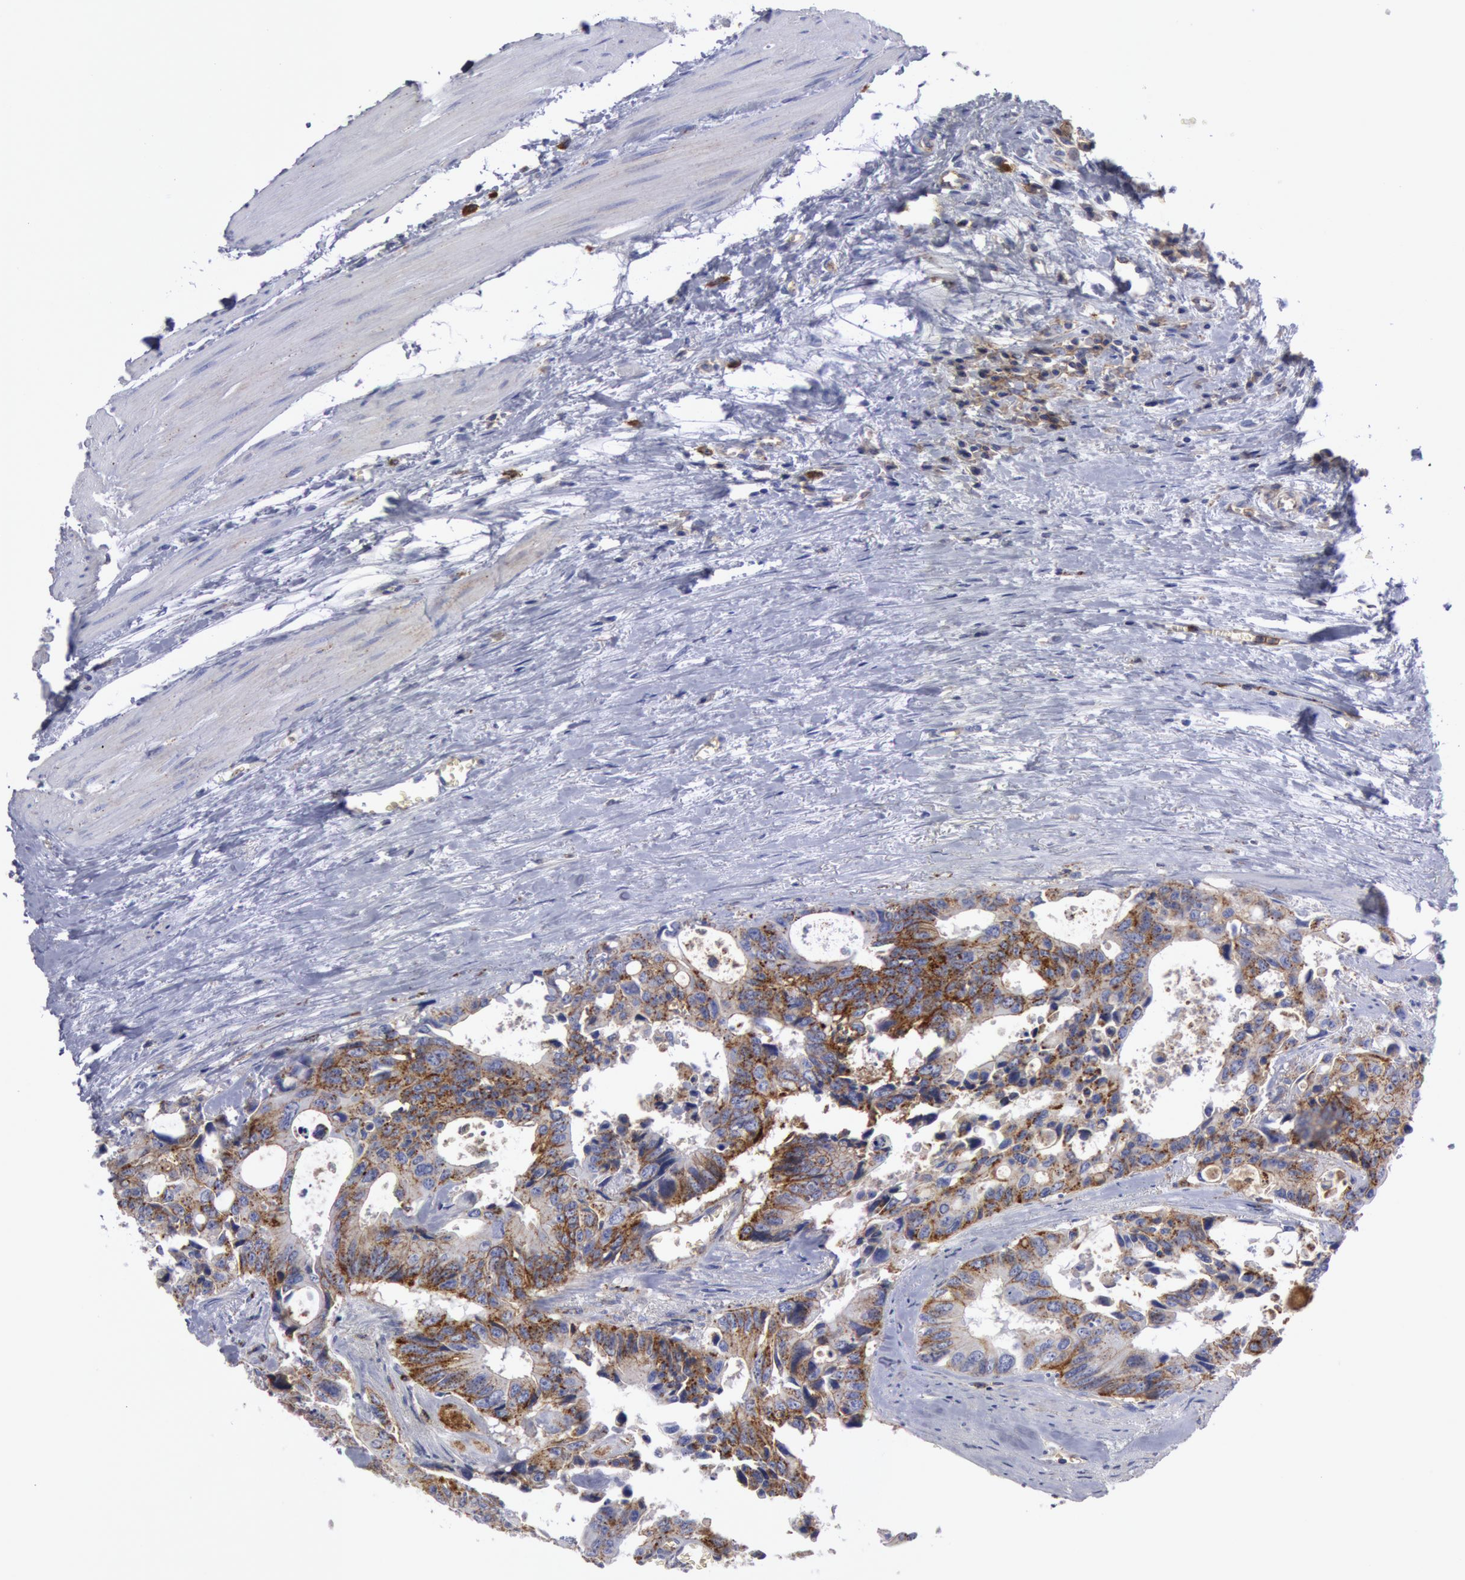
{"staining": {"intensity": "weak", "quantity": "25%-75%", "location": "cytoplasmic/membranous"}, "tissue": "colorectal cancer", "cell_type": "Tumor cells", "image_type": "cancer", "snomed": [{"axis": "morphology", "description": "Adenocarcinoma, NOS"}, {"axis": "topography", "description": "Rectum"}], "caption": "High-power microscopy captured an immunohistochemistry (IHC) micrograph of colorectal cancer, revealing weak cytoplasmic/membranous expression in approximately 25%-75% of tumor cells. The protein is shown in brown color, while the nuclei are stained blue.", "gene": "FLOT1", "patient": {"sex": "male", "age": 76}}